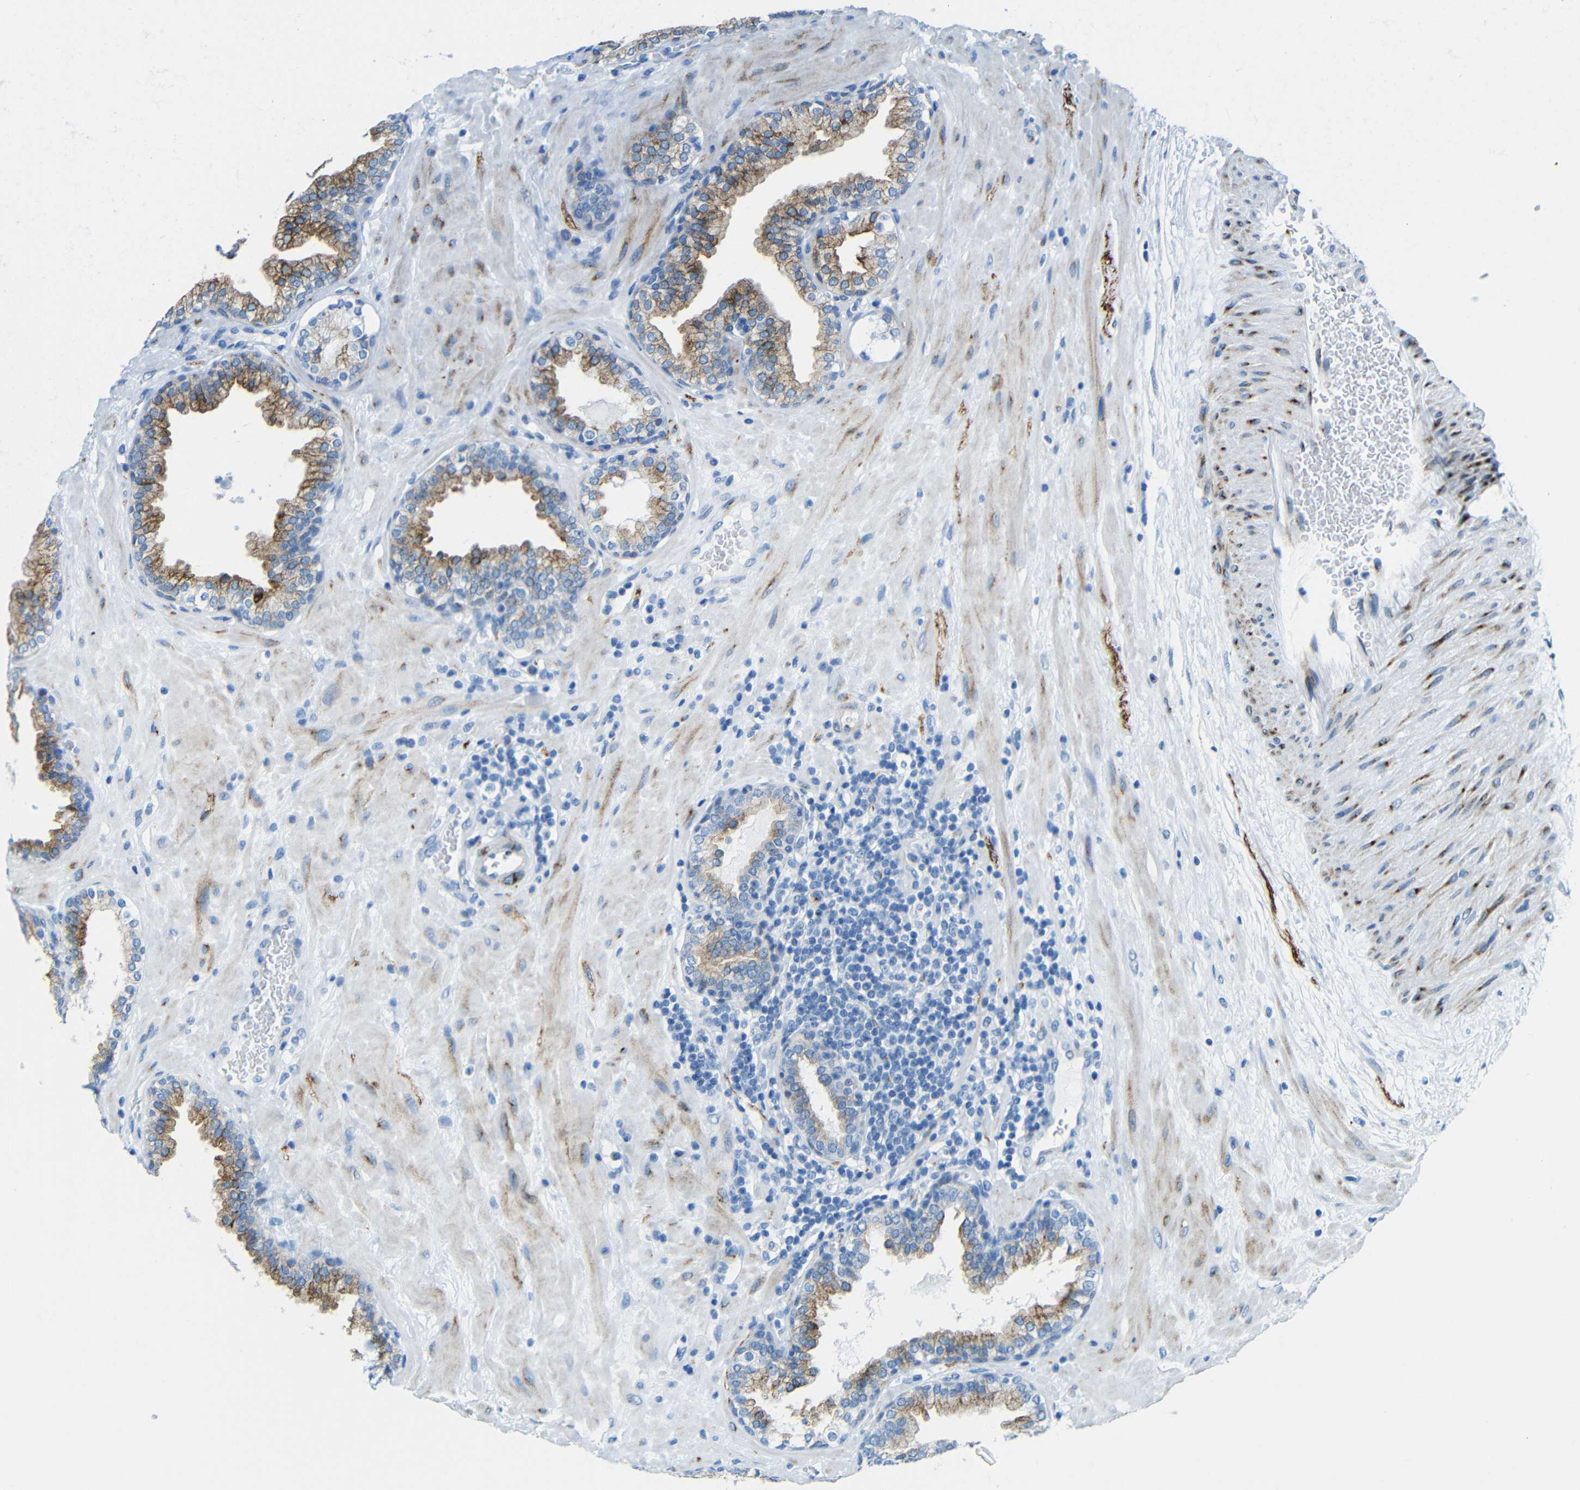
{"staining": {"intensity": "strong", "quantity": "25%-75%", "location": "cytoplasmic/membranous"}, "tissue": "prostate", "cell_type": "Glandular cells", "image_type": "normal", "snomed": [{"axis": "morphology", "description": "Normal tissue, NOS"}, {"axis": "topography", "description": "Prostate"}], "caption": "Immunohistochemistry (DAB (3,3'-diaminobenzidine)) staining of unremarkable prostate displays strong cytoplasmic/membranous protein positivity in about 25%-75% of glandular cells. The staining is performed using DAB brown chromogen to label protein expression. The nuclei are counter-stained blue using hematoxylin.", "gene": "TUBB4B", "patient": {"sex": "male", "age": 51}}